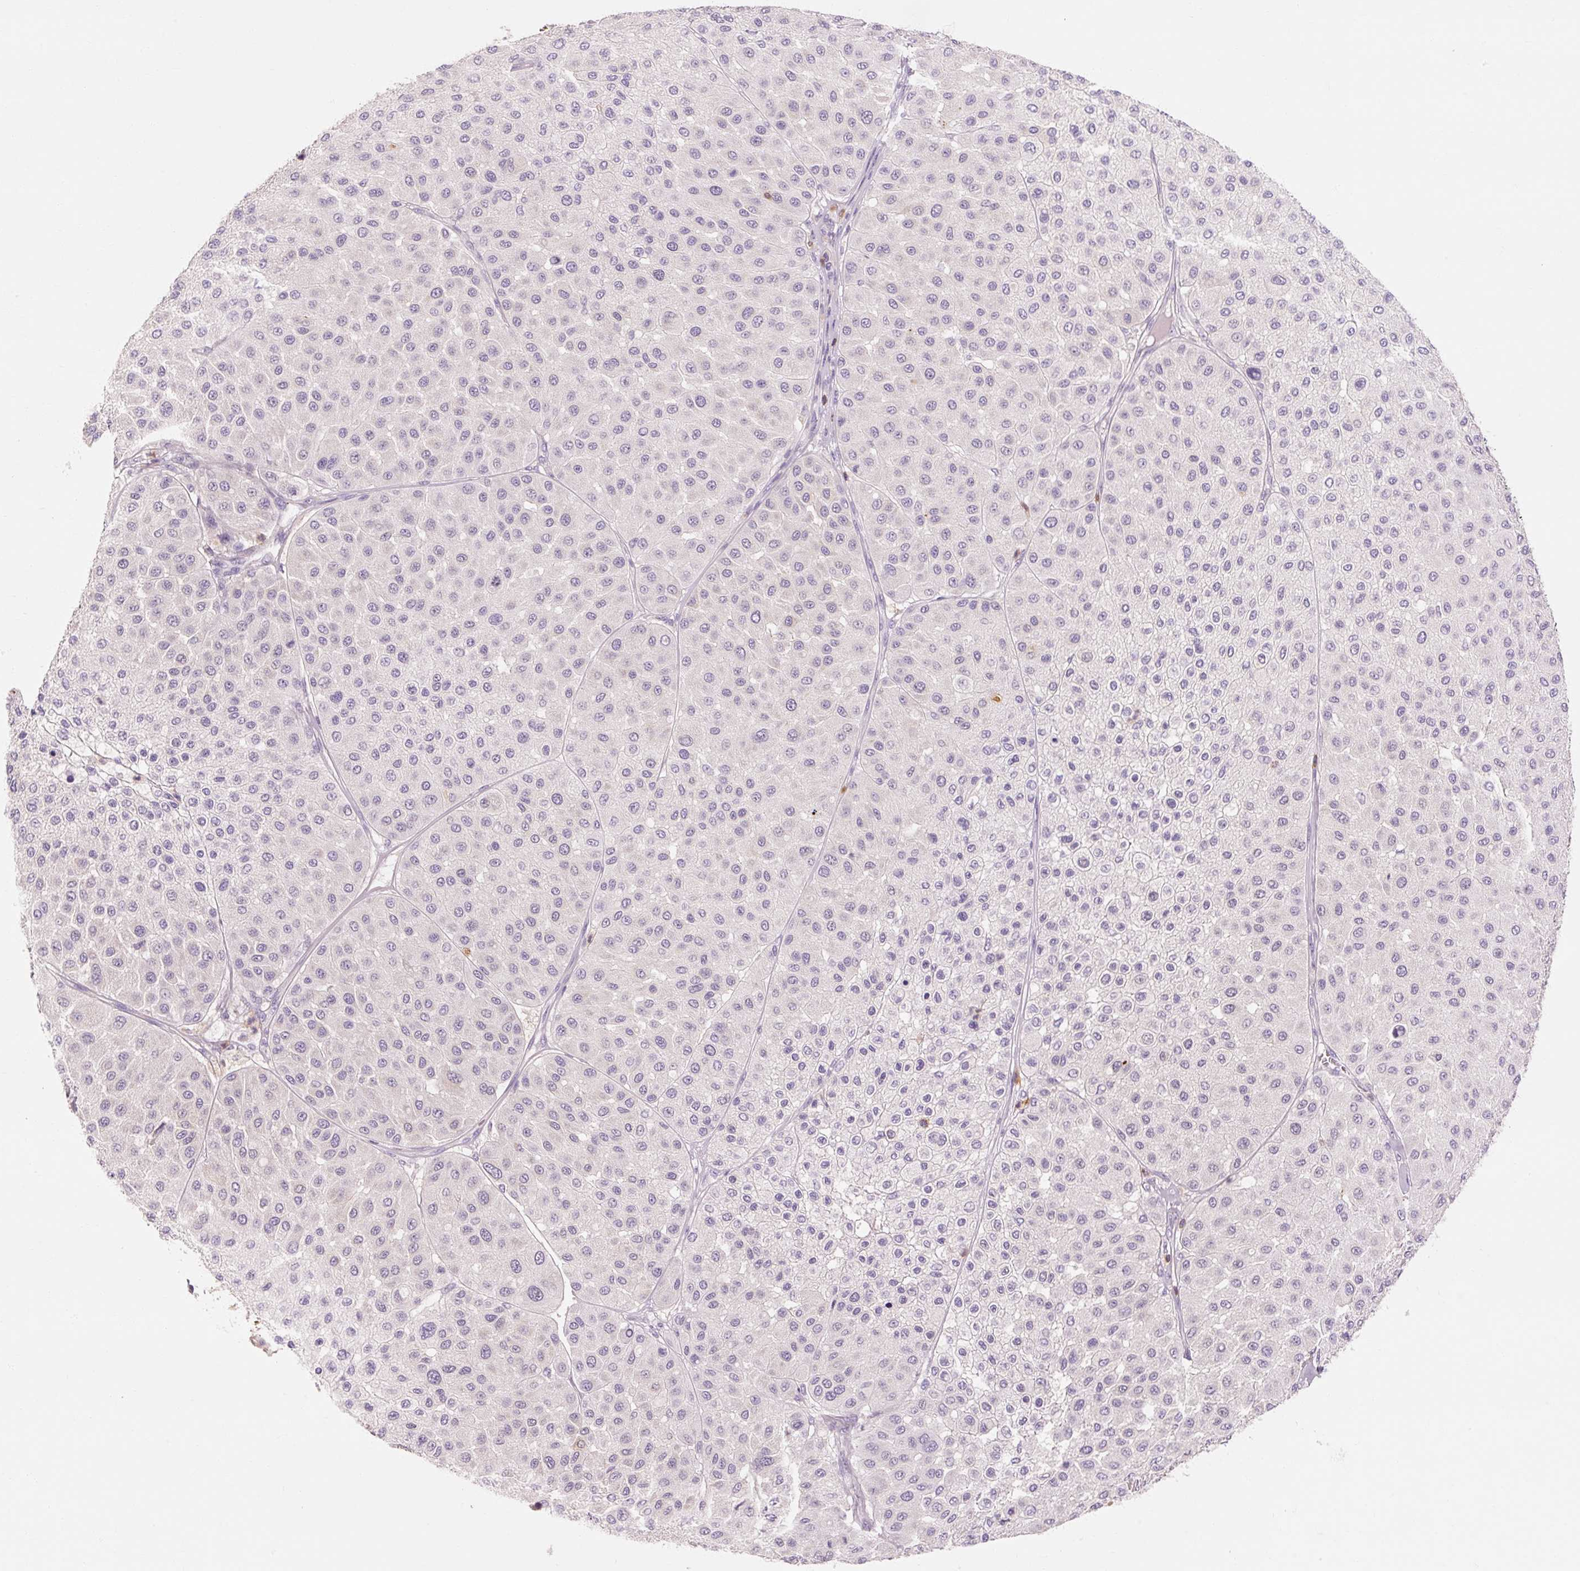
{"staining": {"intensity": "negative", "quantity": "none", "location": "none"}, "tissue": "melanoma", "cell_type": "Tumor cells", "image_type": "cancer", "snomed": [{"axis": "morphology", "description": "Malignant melanoma, Metastatic site"}, {"axis": "topography", "description": "Smooth muscle"}], "caption": "A photomicrograph of malignant melanoma (metastatic site) stained for a protein reveals no brown staining in tumor cells.", "gene": "OR8K1", "patient": {"sex": "male", "age": 41}}